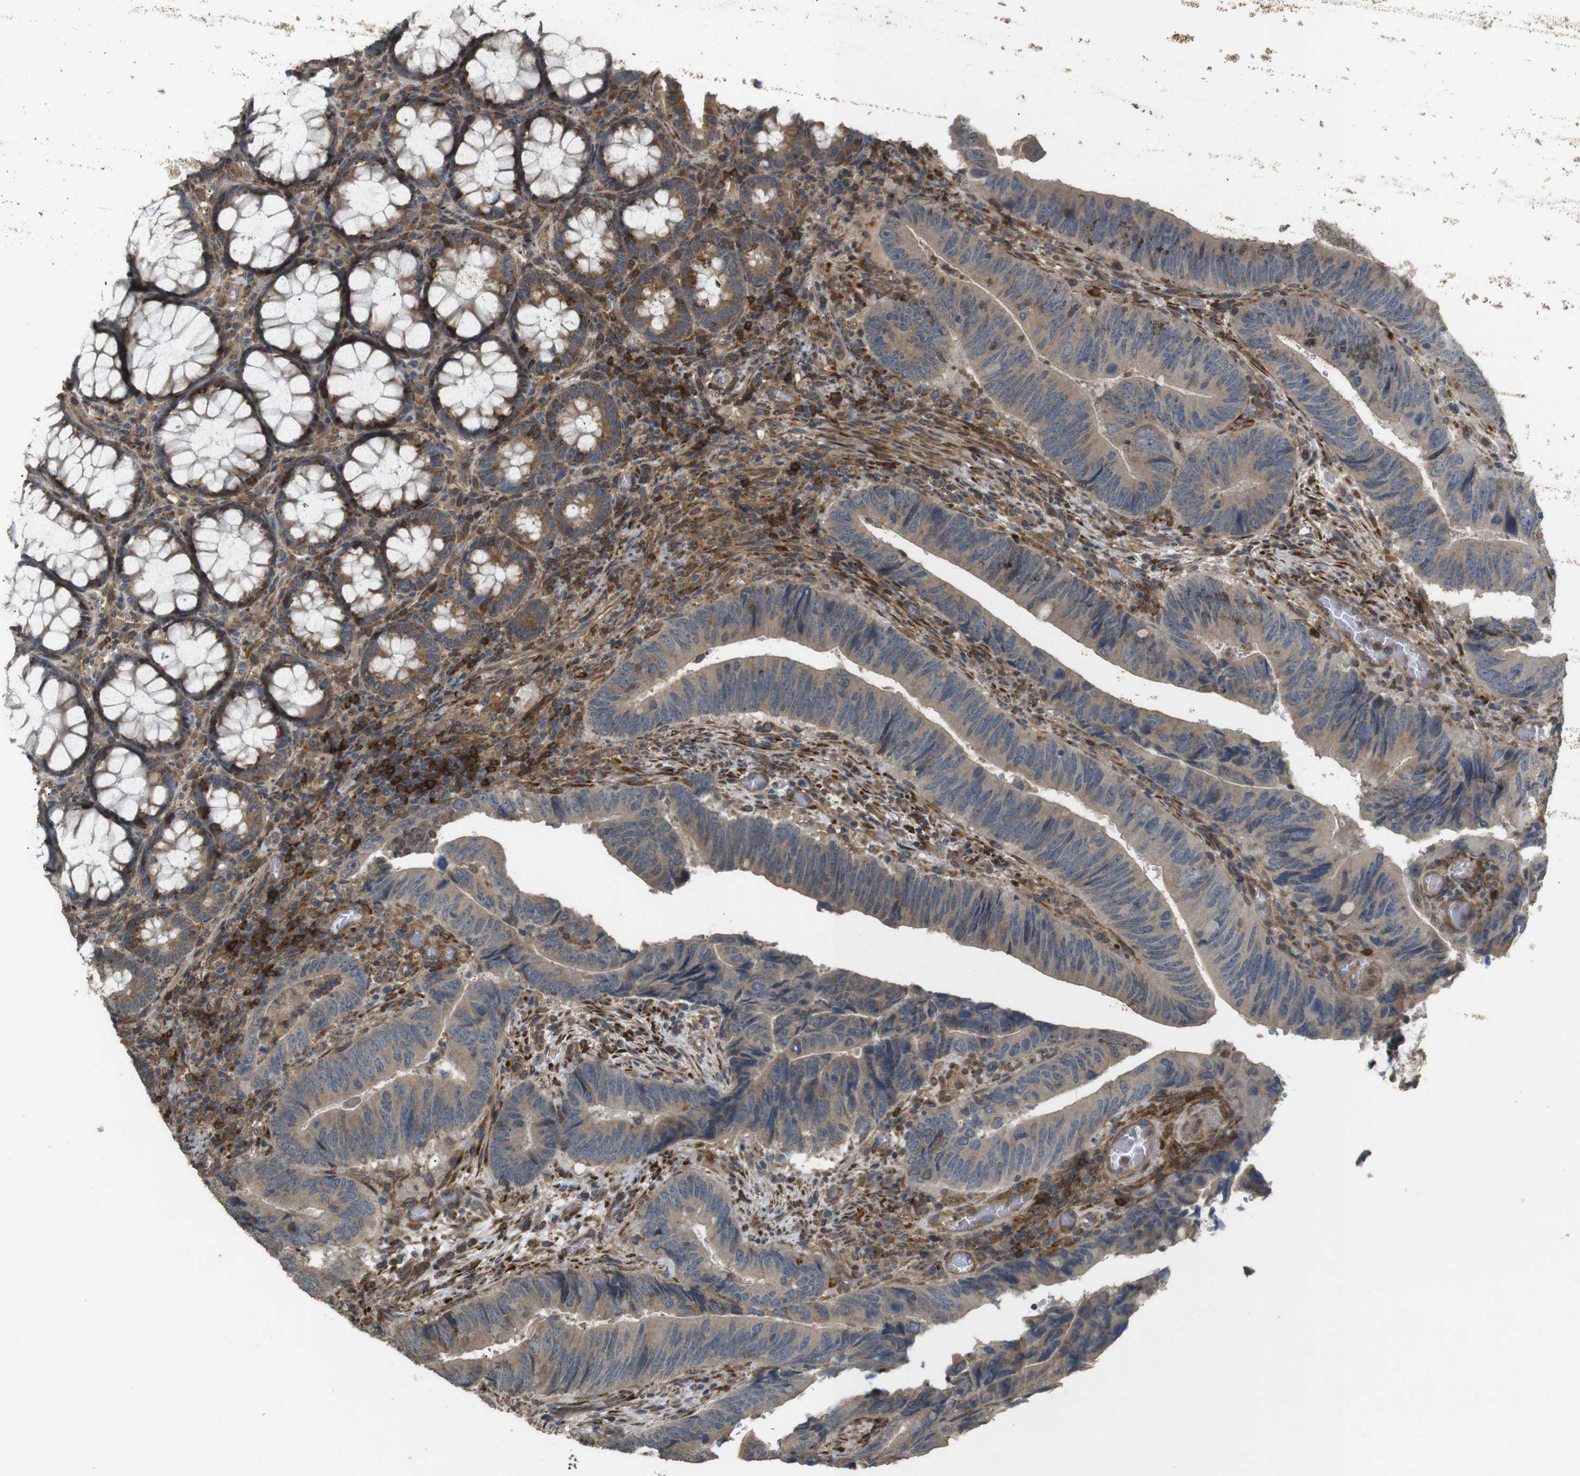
{"staining": {"intensity": "moderate", "quantity": ">75%", "location": "cytoplasmic/membranous"}, "tissue": "colorectal cancer", "cell_type": "Tumor cells", "image_type": "cancer", "snomed": [{"axis": "morphology", "description": "Normal tissue, NOS"}, {"axis": "morphology", "description": "Adenocarcinoma, NOS"}, {"axis": "topography", "description": "Colon"}], "caption": "The histopathology image exhibits staining of colorectal cancer (adenocarcinoma), revealing moderate cytoplasmic/membranous protein expression (brown color) within tumor cells.", "gene": "ARHGAP24", "patient": {"sex": "male", "age": 56}}